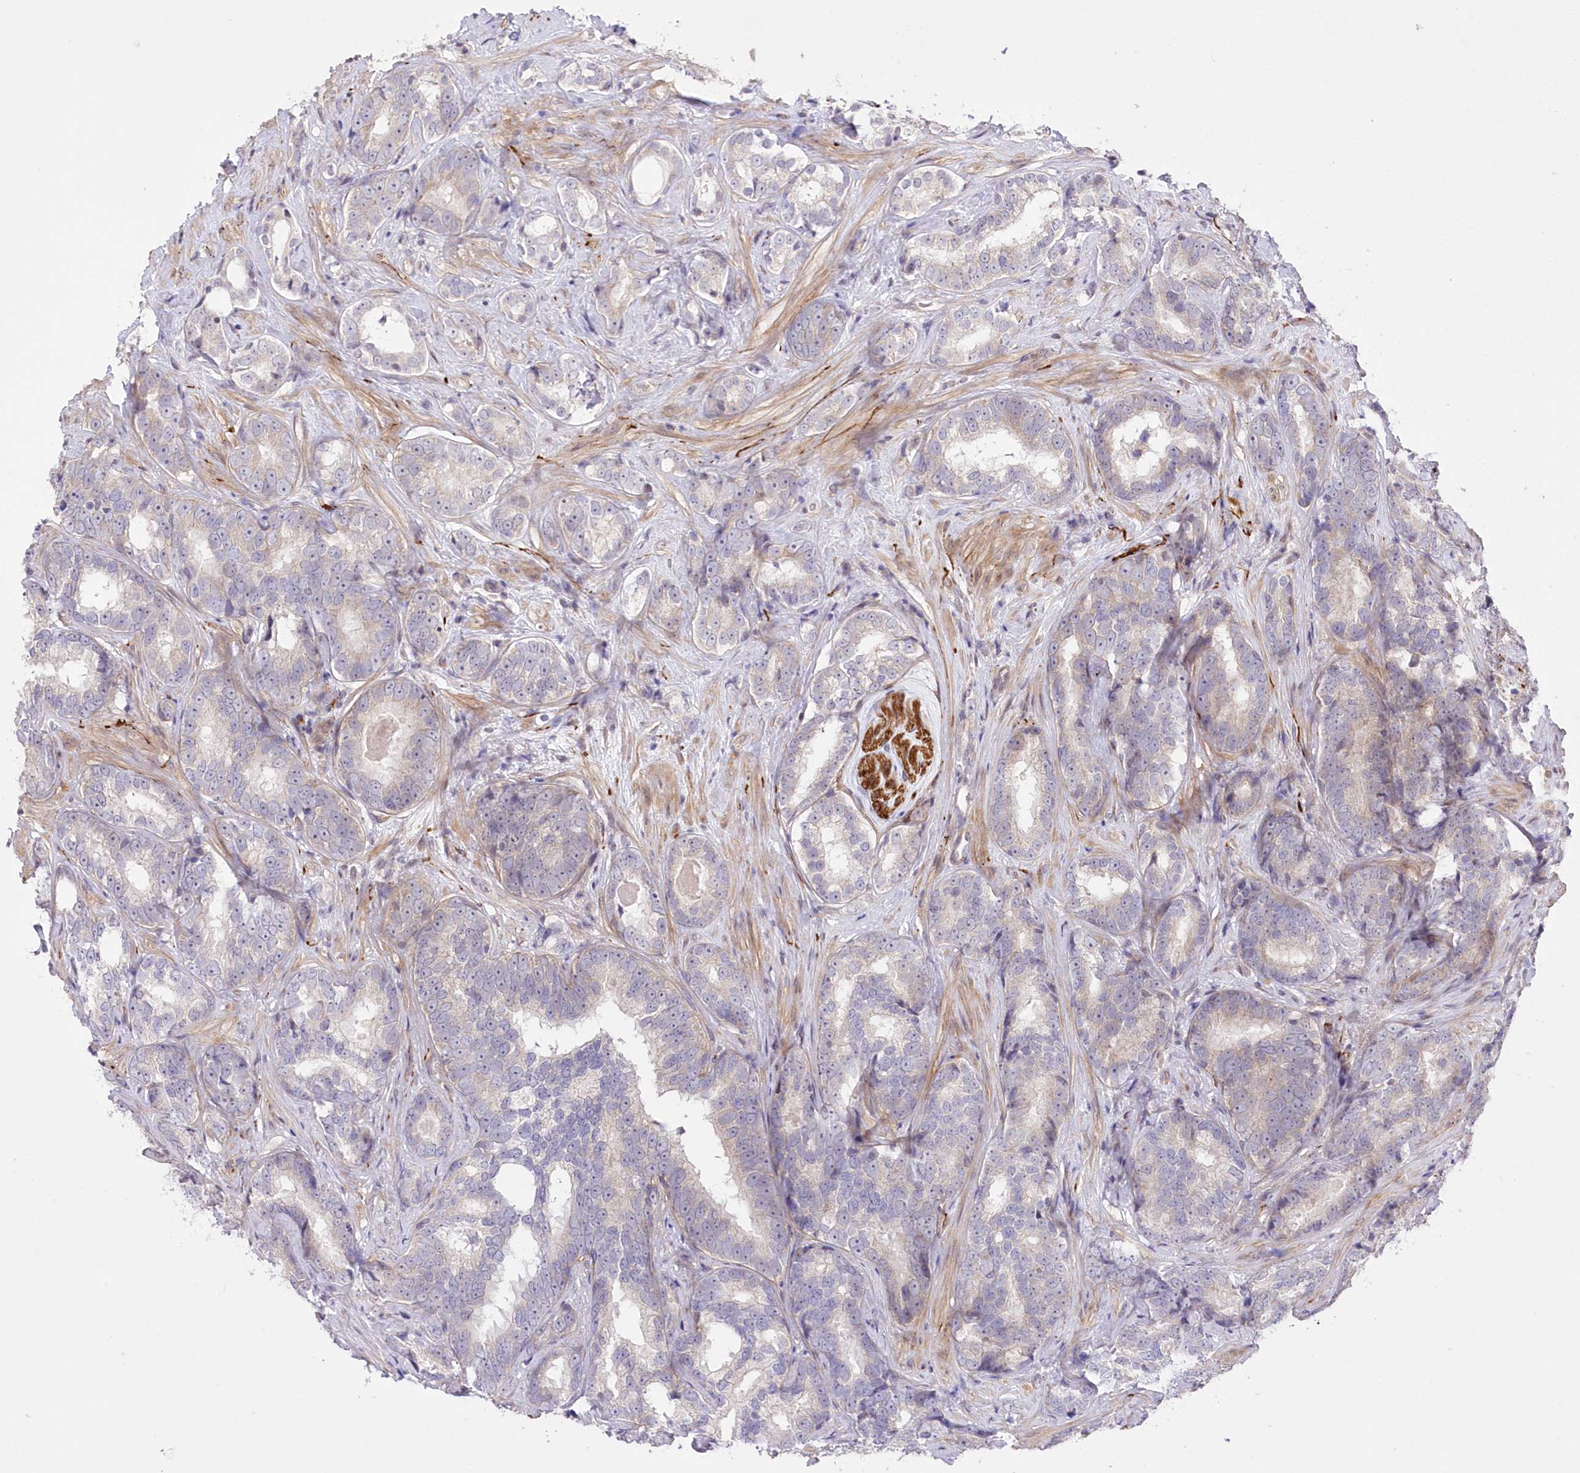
{"staining": {"intensity": "negative", "quantity": "none", "location": "none"}, "tissue": "prostate cancer", "cell_type": "Tumor cells", "image_type": "cancer", "snomed": [{"axis": "morphology", "description": "Adenocarcinoma, High grade"}, {"axis": "topography", "description": "Prostate"}], "caption": "High magnification brightfield microscopy of prostate cancer (adenocarcinoma (high-grade)) stained with DAB (brown) and counterstained with hematoxylin (blue): tumor cells show no significant expression. (DAB (3,3'-diaminobenzidine) IHC with hematoxylin counter stain).", "gene": "FAM241B", "patient": {"sex": "male", "age": 66}}